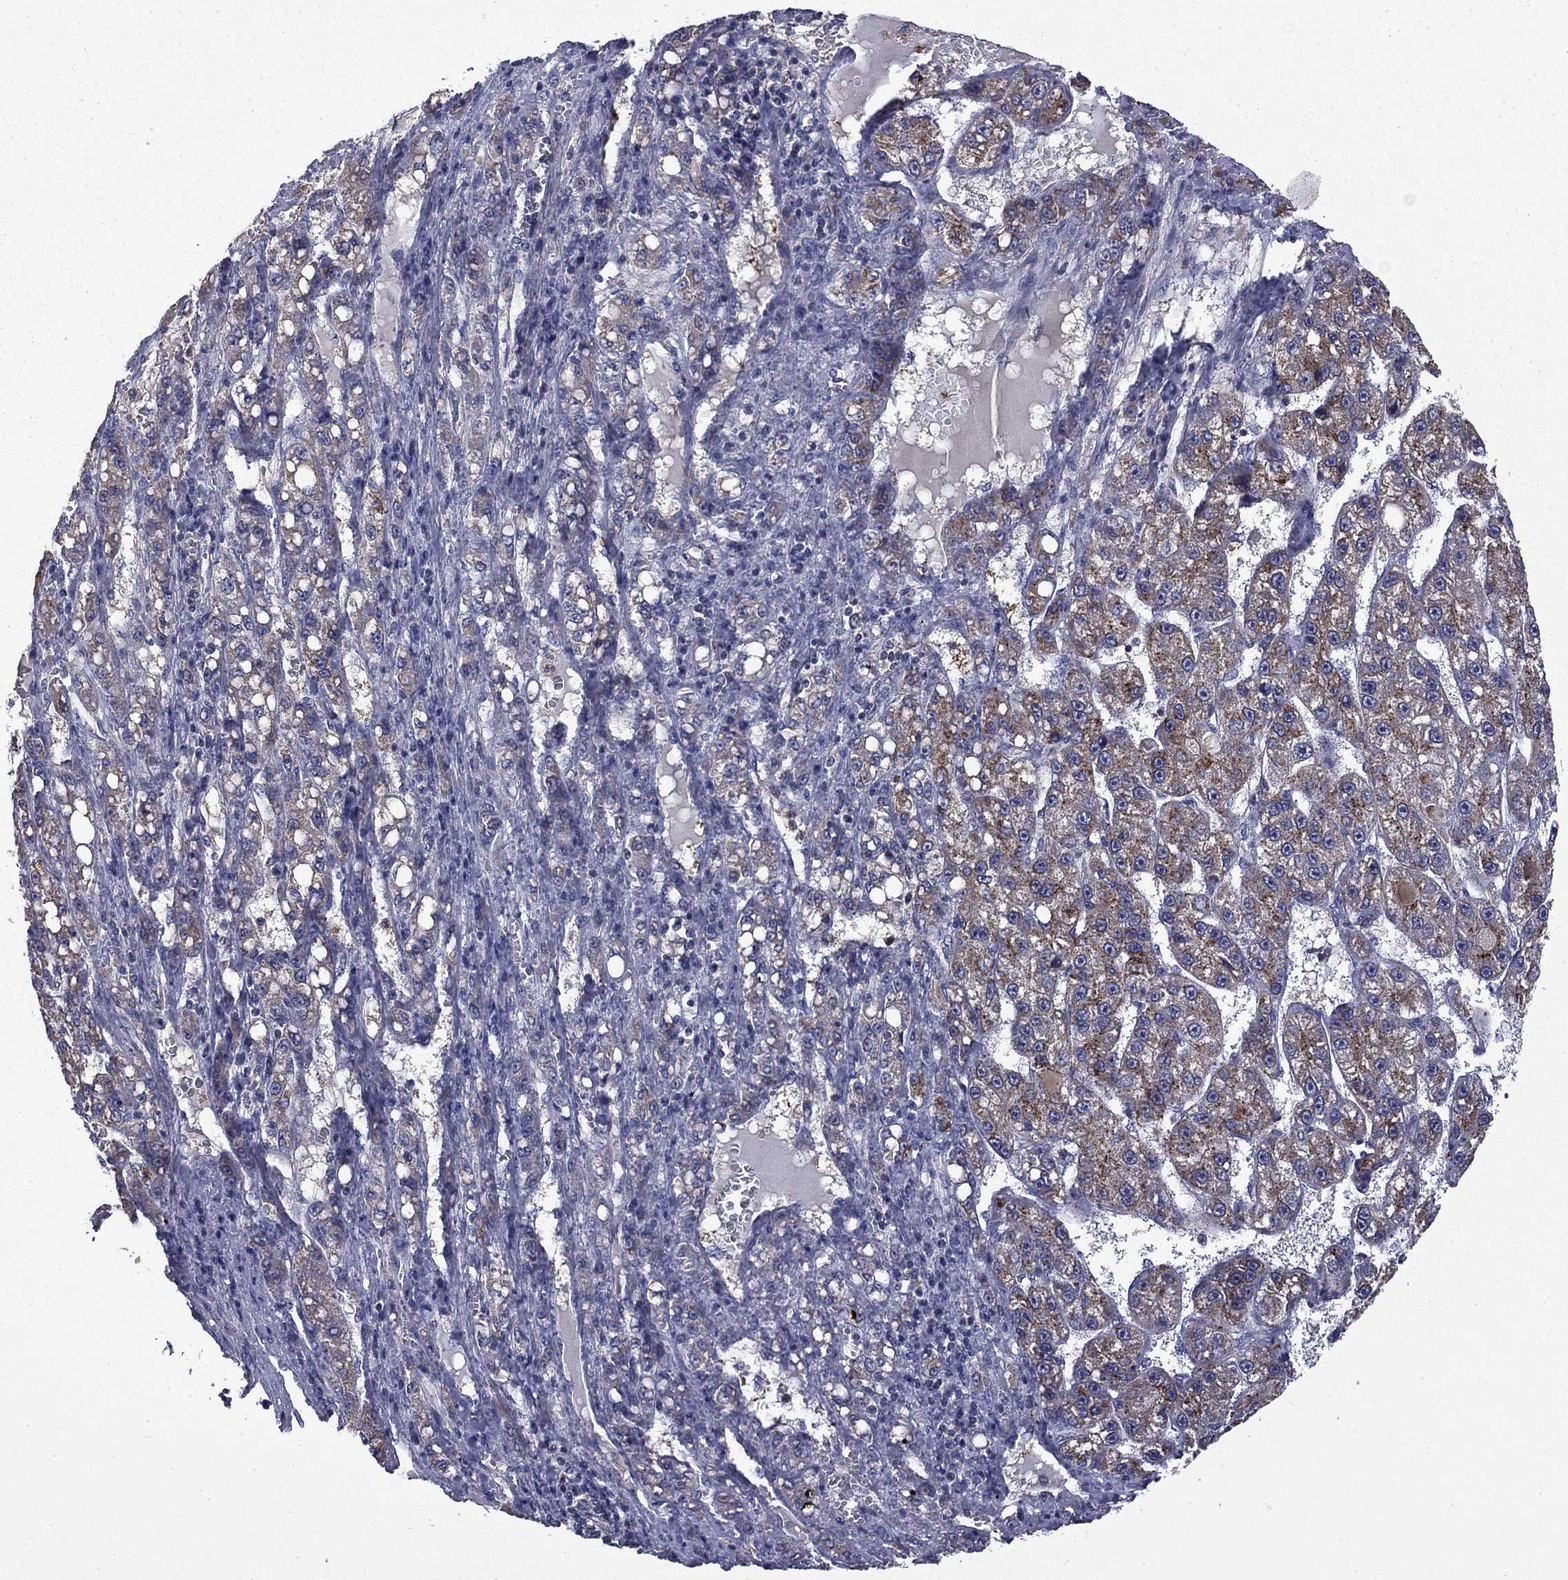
{"staining": {"intensity": "moderate", "quantity": "25%-75%", "location": "cytoplasmic/membranous"}, "tissue": "liver cancer", "cell_type": "Tumor cells", "image_type": "cancer", "snomed": [{"axis": "morphology", "description": "Carcinoma, Hepatocellular, NOS"}, {"axis": "topography", "description": "Liver"}], "caption": "High-magnification brightfield microscopy of hepatocellular carcinoma (liver) stained with DAB (3,3'-diaminobenzidine) (brown) and counterstained with hematoxylin (blue). tumor cells exhibit moderate cytoplasmic/membranous positivity is seen in approximately25%-75% of cells.", "gene": "CEACAM7", "patient": {"sex": "female", "age": 65}}